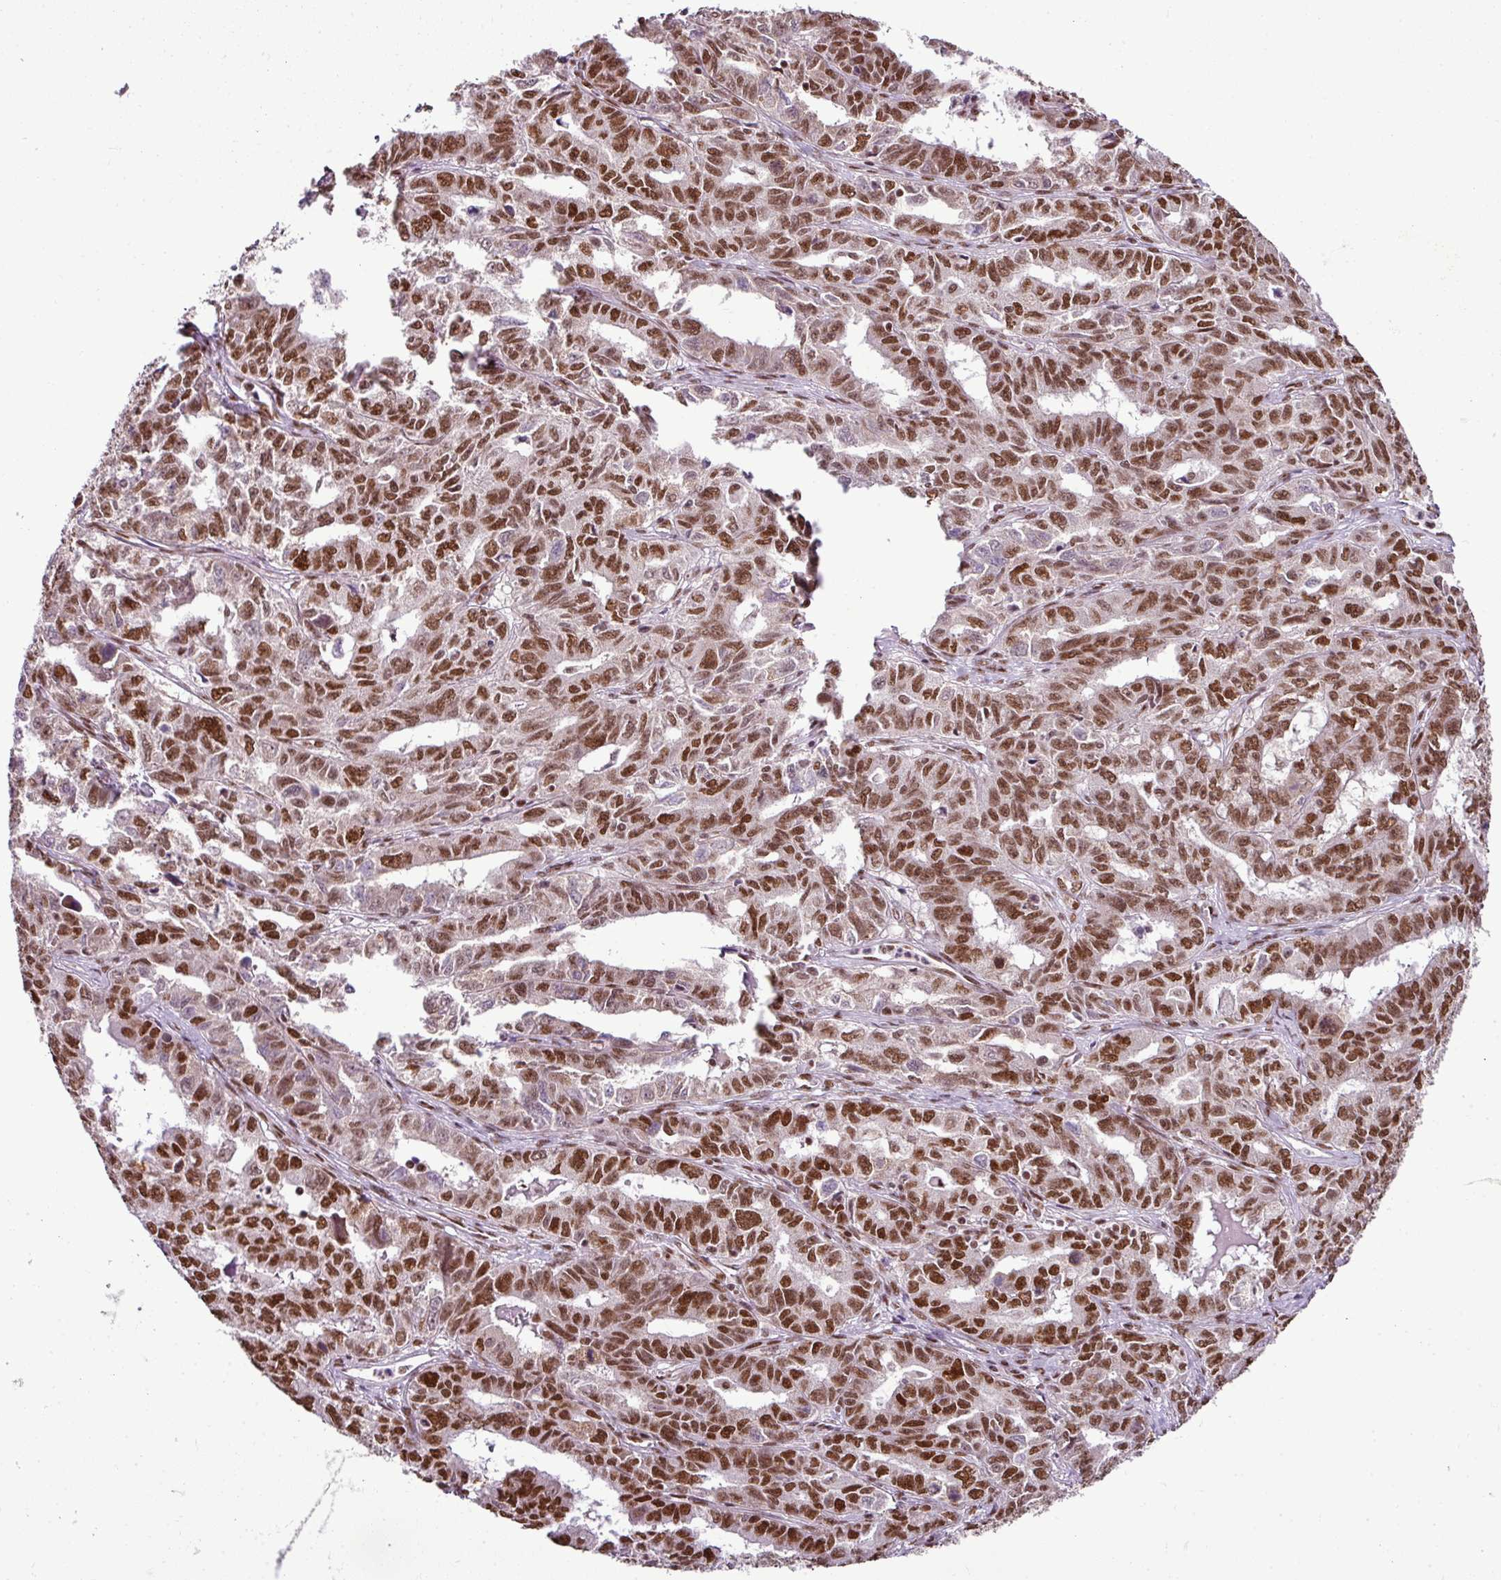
{"staining": {"intensity": "moderate", "quantity": ">75%", "location": "nuclear"}, "tissue": "ovarian cancer", "cell_type": "Tumor cells", "image_type": "cancer", "snomed": [{"axis": "morphology", "description": "Adenocarcinoma, NOS"}, {"axis": "morphology", "description": "Carcinoma, endometroid"}, {"axis": "topography", "description": "Ovary"}], "caption": "Moderate nuclear expression is present in about >75% of tumor cells in ovarian adenocarcinoma.", "gene": "PGAP4", "patient": {"sex": "female", "age": 72}}